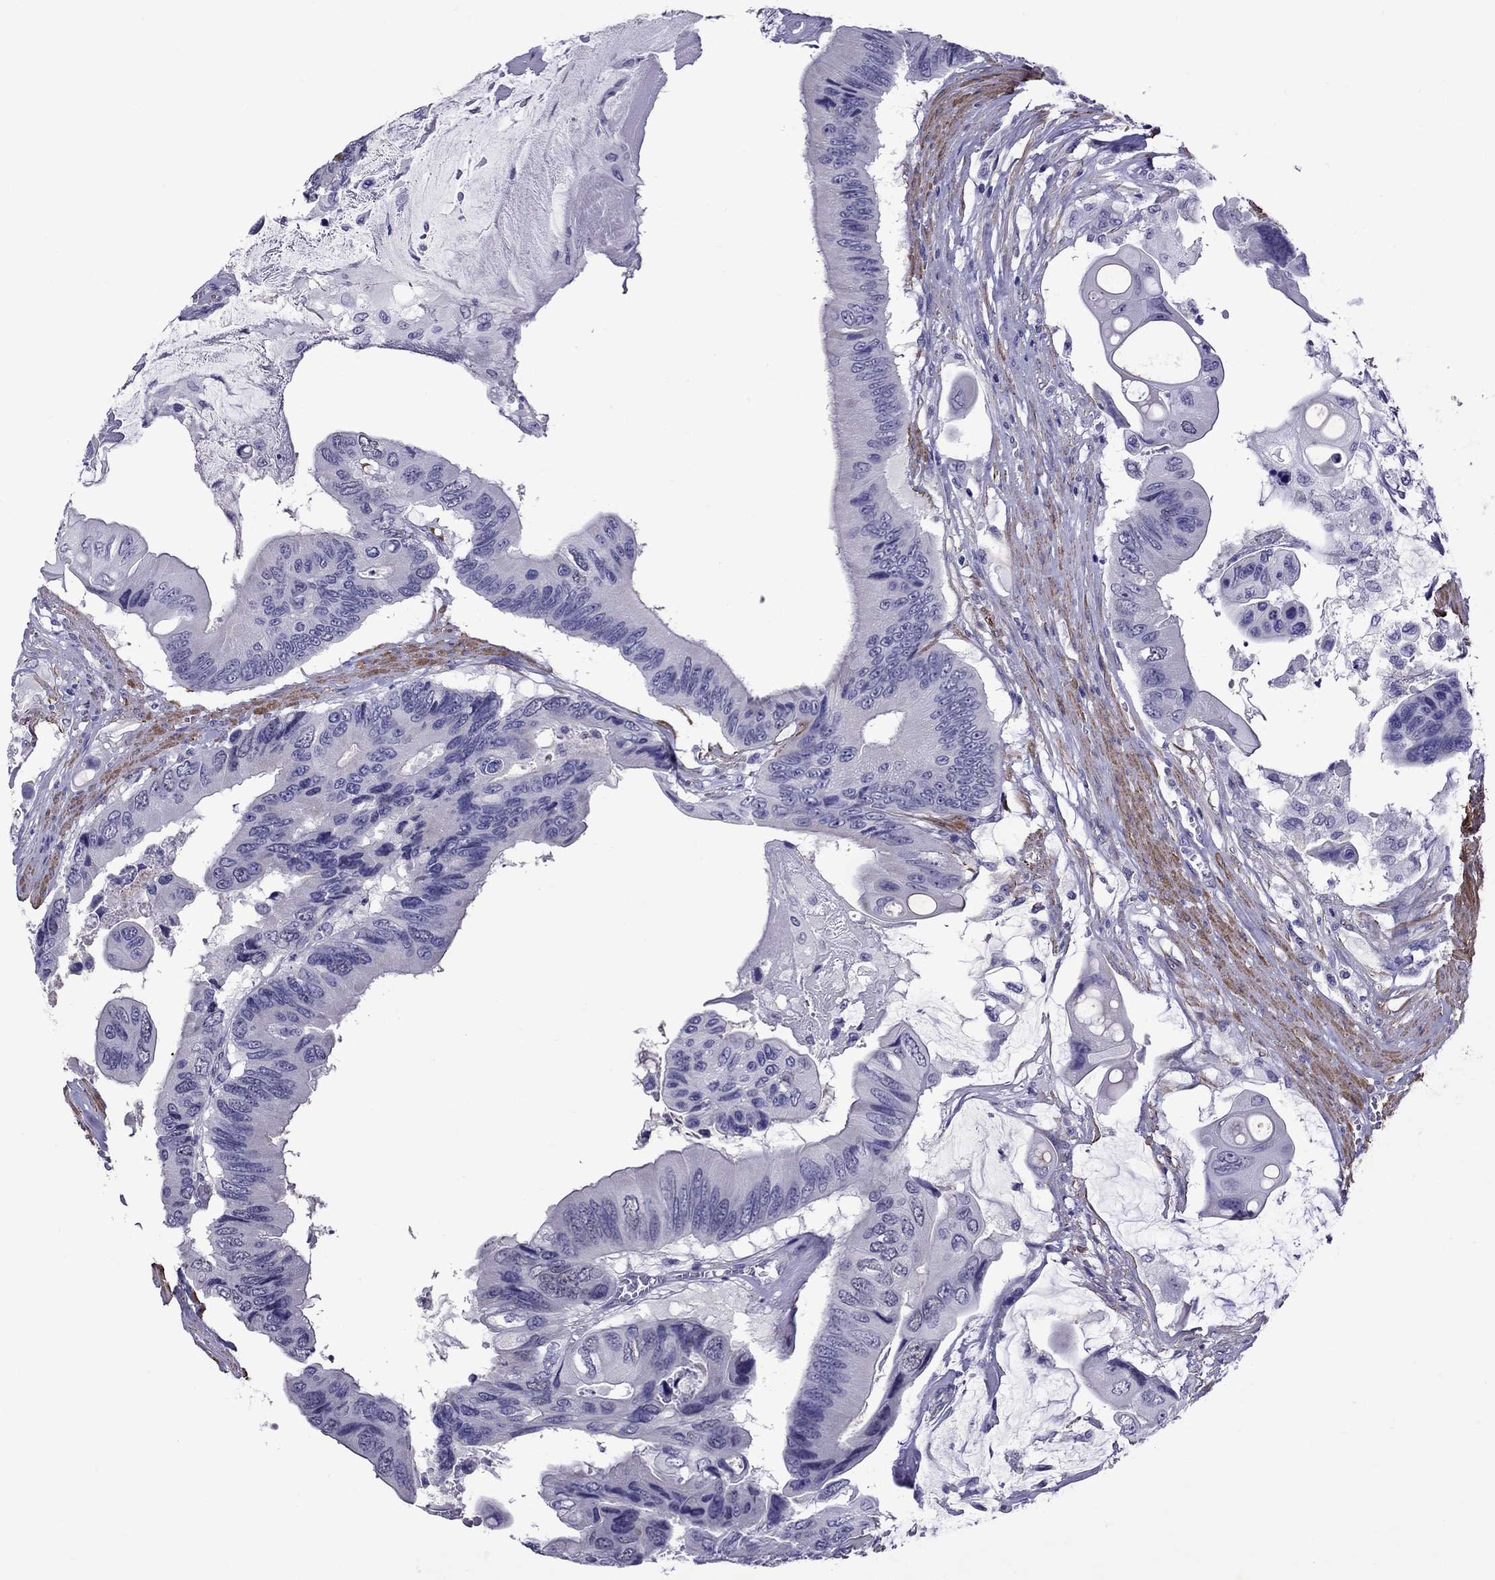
{"staining": {"intensity": "negative", "quantity": "none", "location": "none"}, "tissue": "colorectal cancer", "cell_type": "Tumor cells", "image_type": "cancer", "snomed": [{"axis": "morphology", "description": "Adenocarcinoma, NOS"}, {"axis": "topography", "description": "Rectum"}], "caption": "A high-resolution micrograph shows IHC staining of colorectal cancer (adenocarcinoma), which displays no significant expression in tumor cells.", "gene": "CHRNA5", "patient": {"sex": "male", "age": 63}}